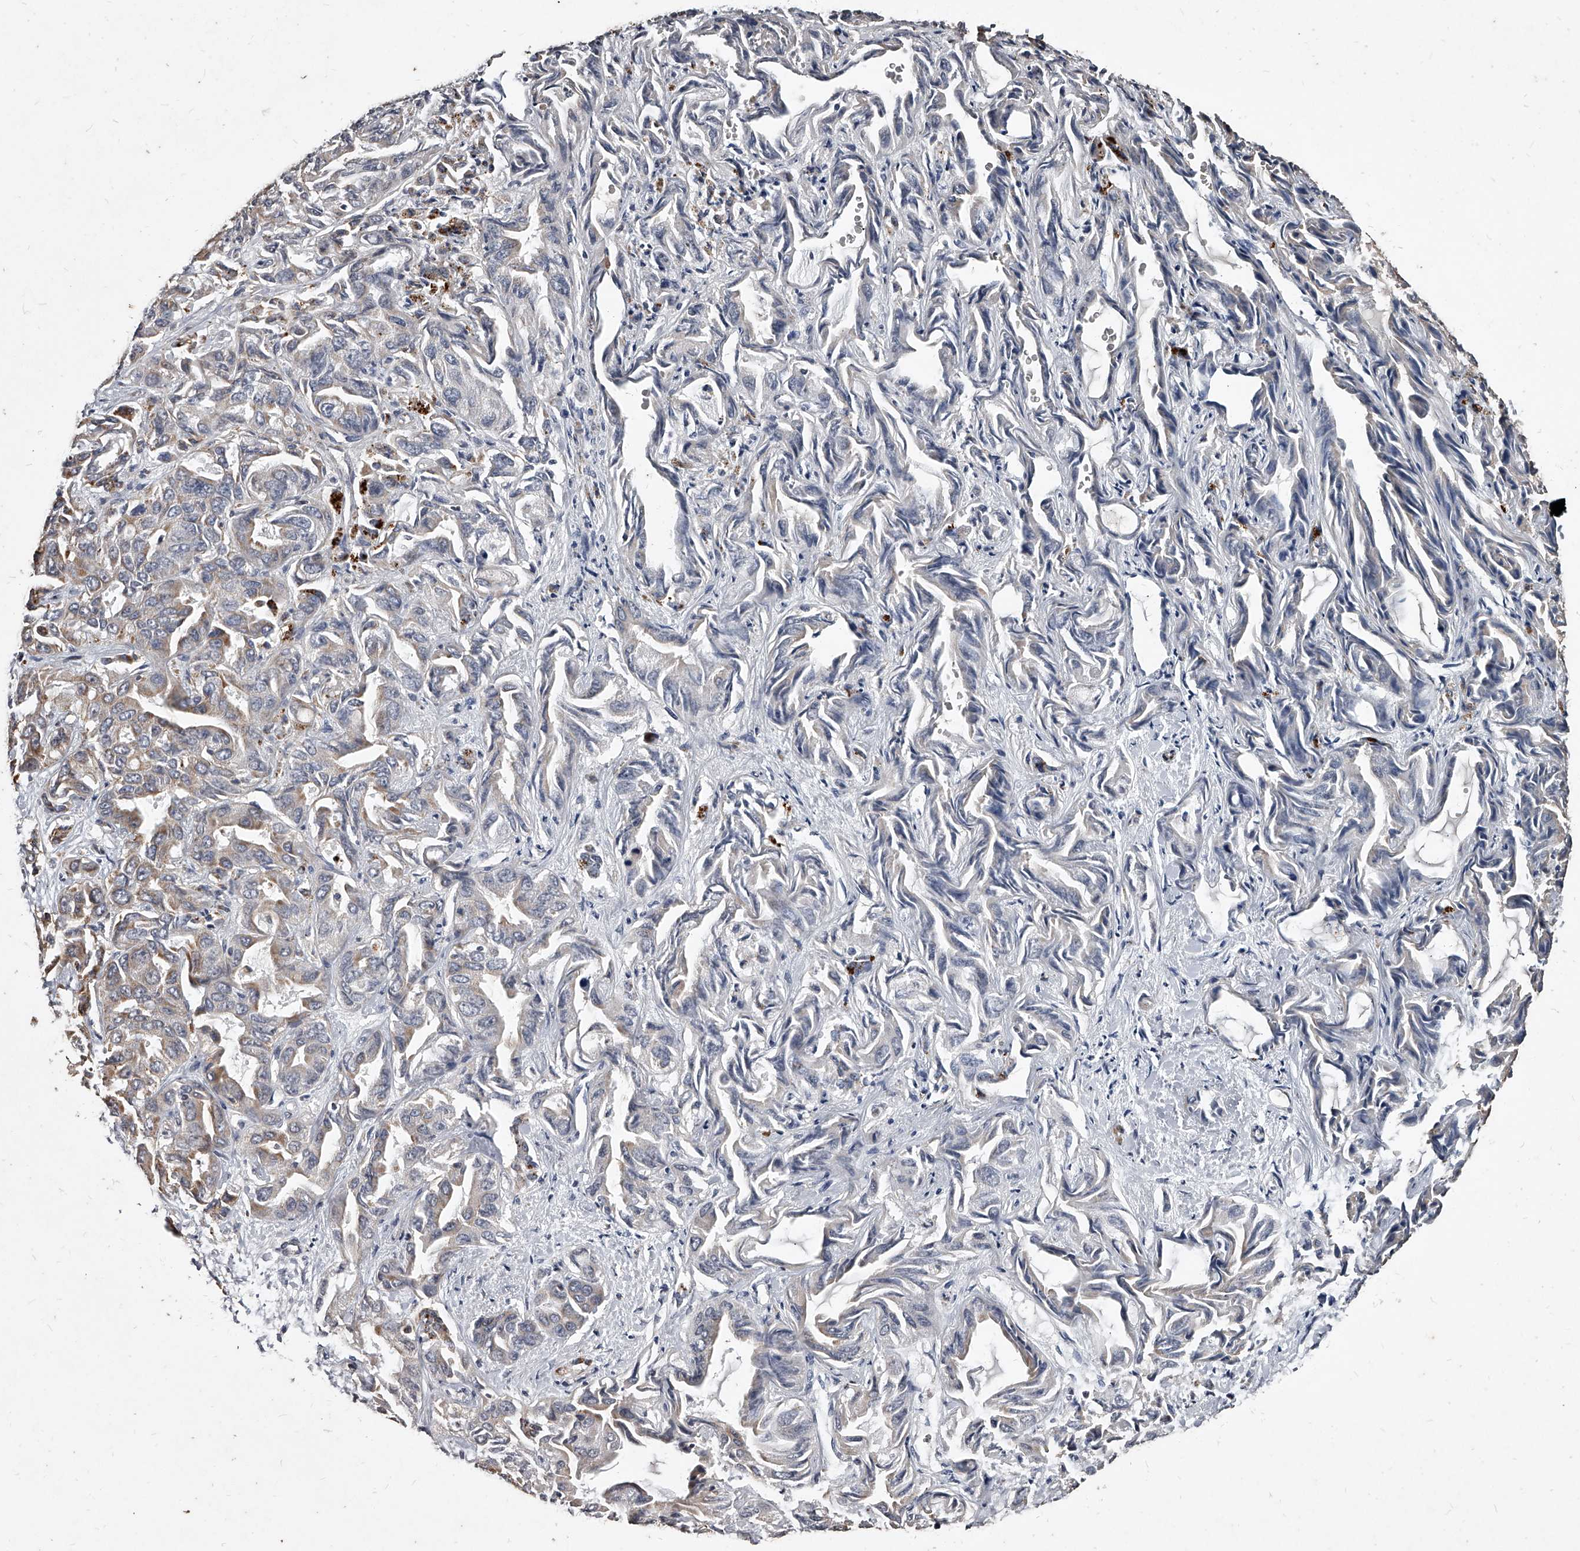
{"staining": {"intensity": "weak", "quantity": "25%-75%", "location": "cytoplasmic/membranous"}, "tissue": "liver cancer", "cell_type": "Tumor cells", "image_type": "cancer", "snomed": [{"axis": "morphology", "description": "Cholangiocarcinoma"}, {"axis": "topography", "description": "Liver"}], "caption": "DAB (3,3'-diaminobenzidine) immunohistochemical staining of liver cholangiocarcinoma shows weak cytoplasmic/membranous protein positivity in approximately 25%-75% of tumor cells. (DAB (3,3'-diaminobenzidine) IHC, brown staining for protein, blue staining for nuclei).", "gene": "GPR183", "patient": {"sex": "female", "age": 52}}